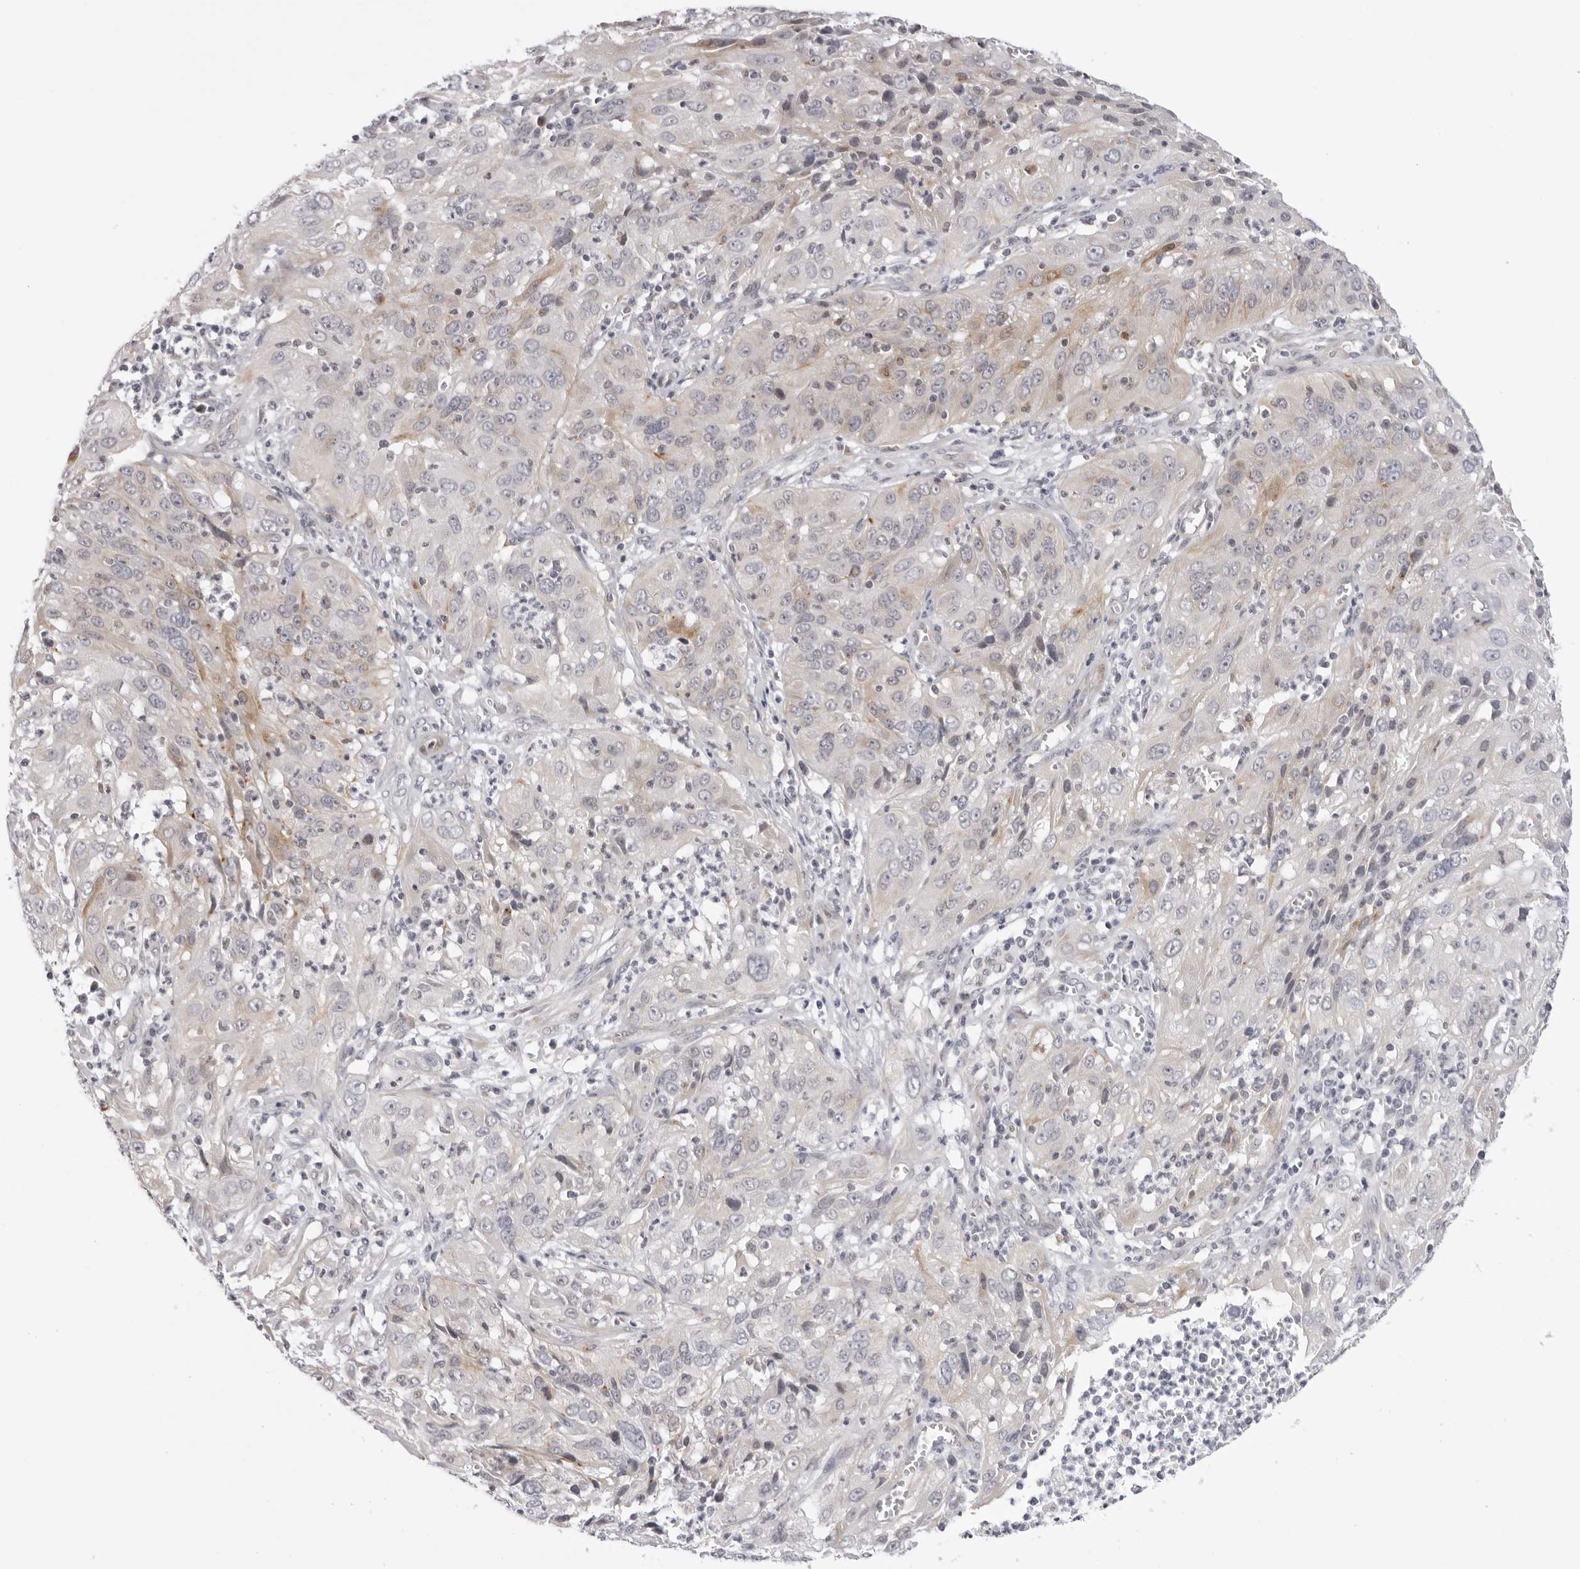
{"staining": {"intensity": "weak", "quantity": "<25%", "location": "cytoplasmic/membranous"}, "tissue": "cervical cancer", "cell_type": "Tumor cells", "image_type": "cancer", "snomed": [{"axis": "morphology", "description": "Squamous cell carcinoma, NOS"}, {"axis": "topography", "description": "Cervix"}], "caption": "Immunohistochemistry image of human cervical cancer stained for a protein (brown), which demonstrates no expression in tumor cells.", "gene": "SUGCT", "patient": {"sex": "female", "age": 32}}